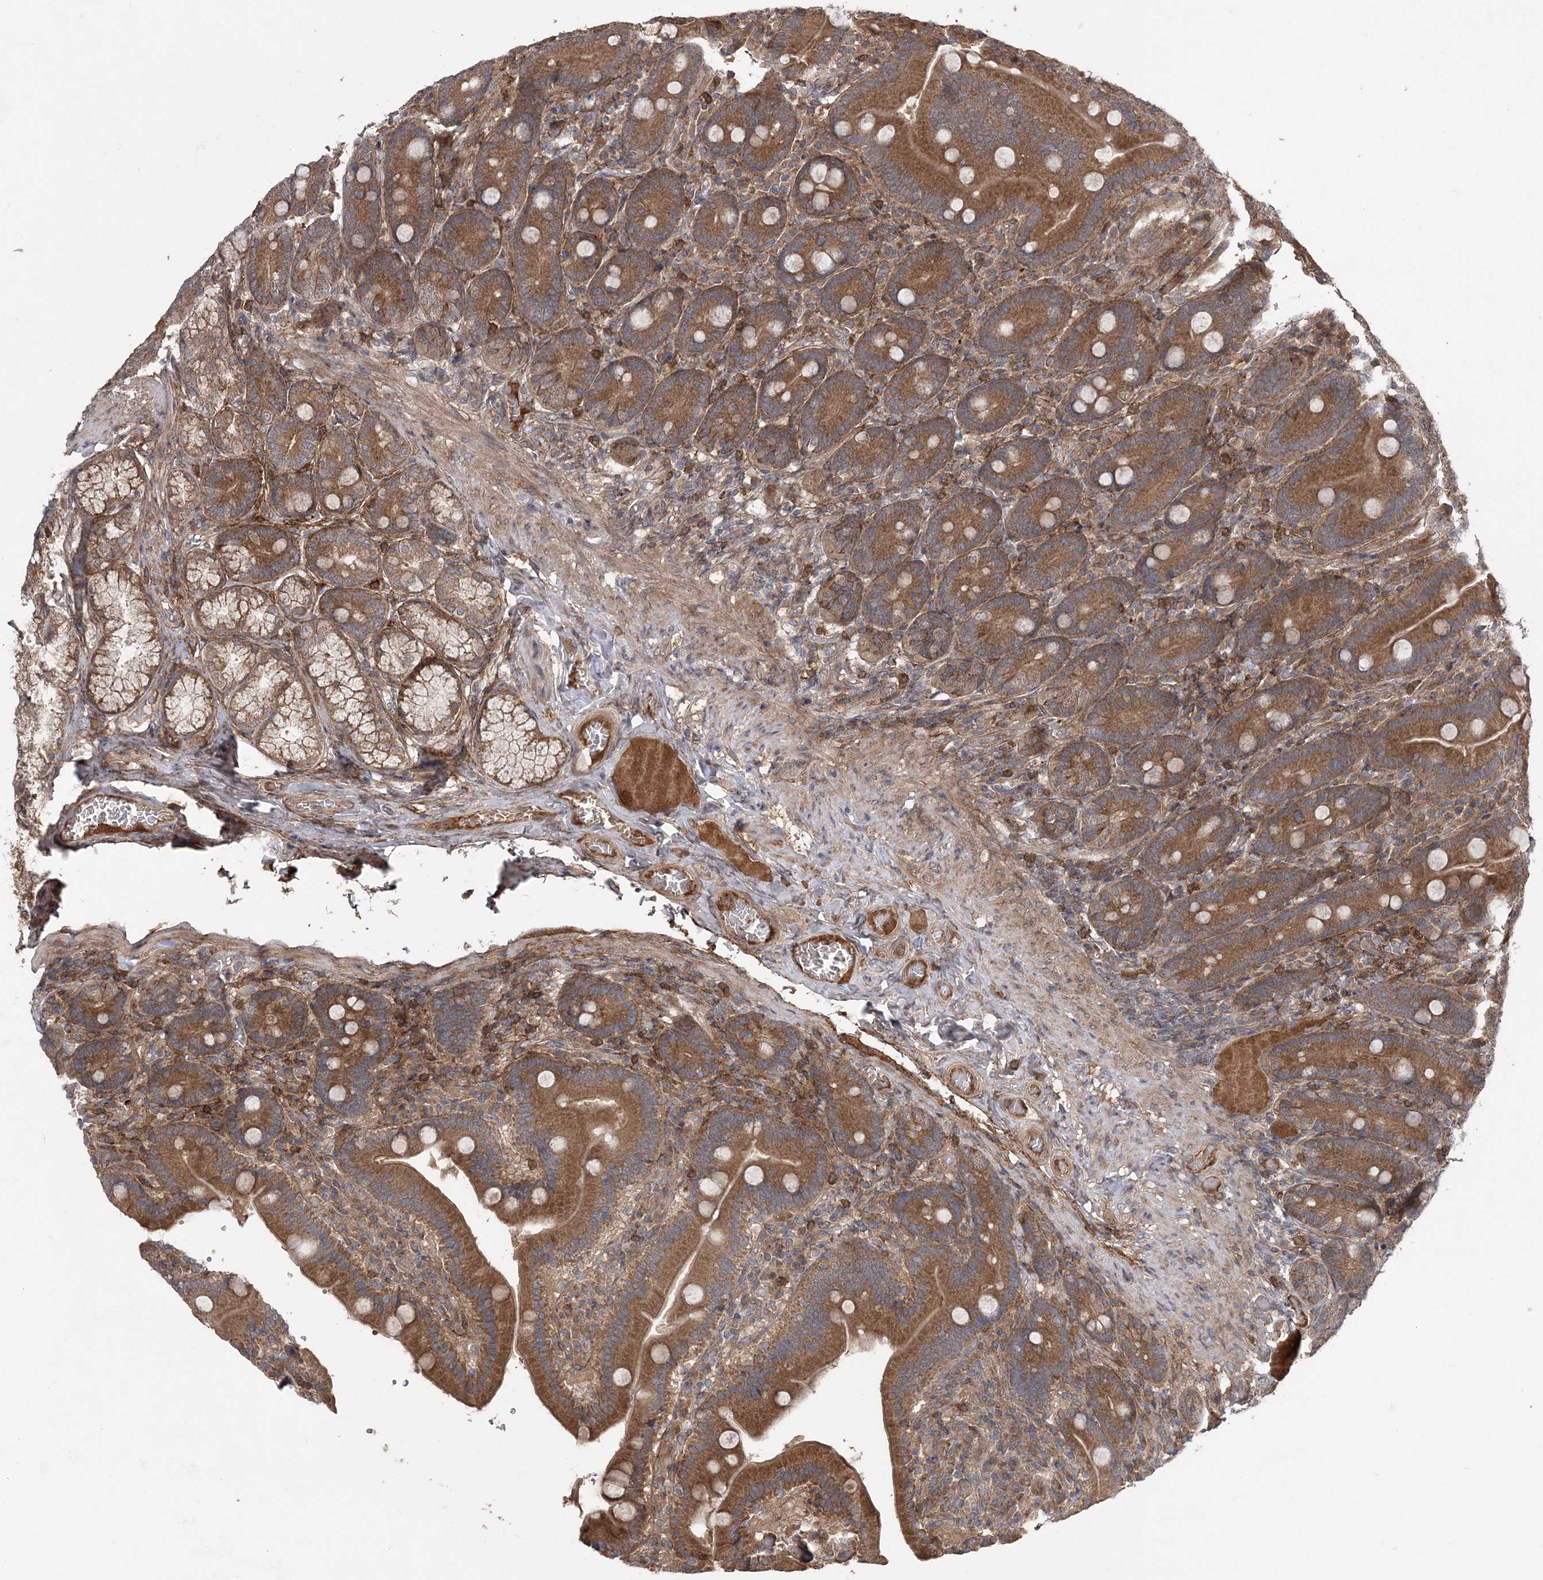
{"staining": {"intensity": "strong", "quantity": ">75%", "location": "cytoplasmic/membranous"}, "tissue": "duodenum", "cell_type": "Glandular cells", "image_type": "normal", "snomed": [{"axis": "morphology", "description": "Normal tissue, NOS"}, {"axis": "topography", "description": "Duodenum"}], "caption": "Immunohistochemistry (DAB (3,3'-diaminobenzidine)) staining of normal duodenum shows strong cytoplasmic/membranous protein expression in about >75% of glandular cells. The staining was performed using DAB (3,3'-diaminobenzidine), with brown indicating positive protein expression. Nuclei are stained blue with hematoxylin.", "gene": "HMGCS1", "patient": {"sex": "female", "age": 62}}